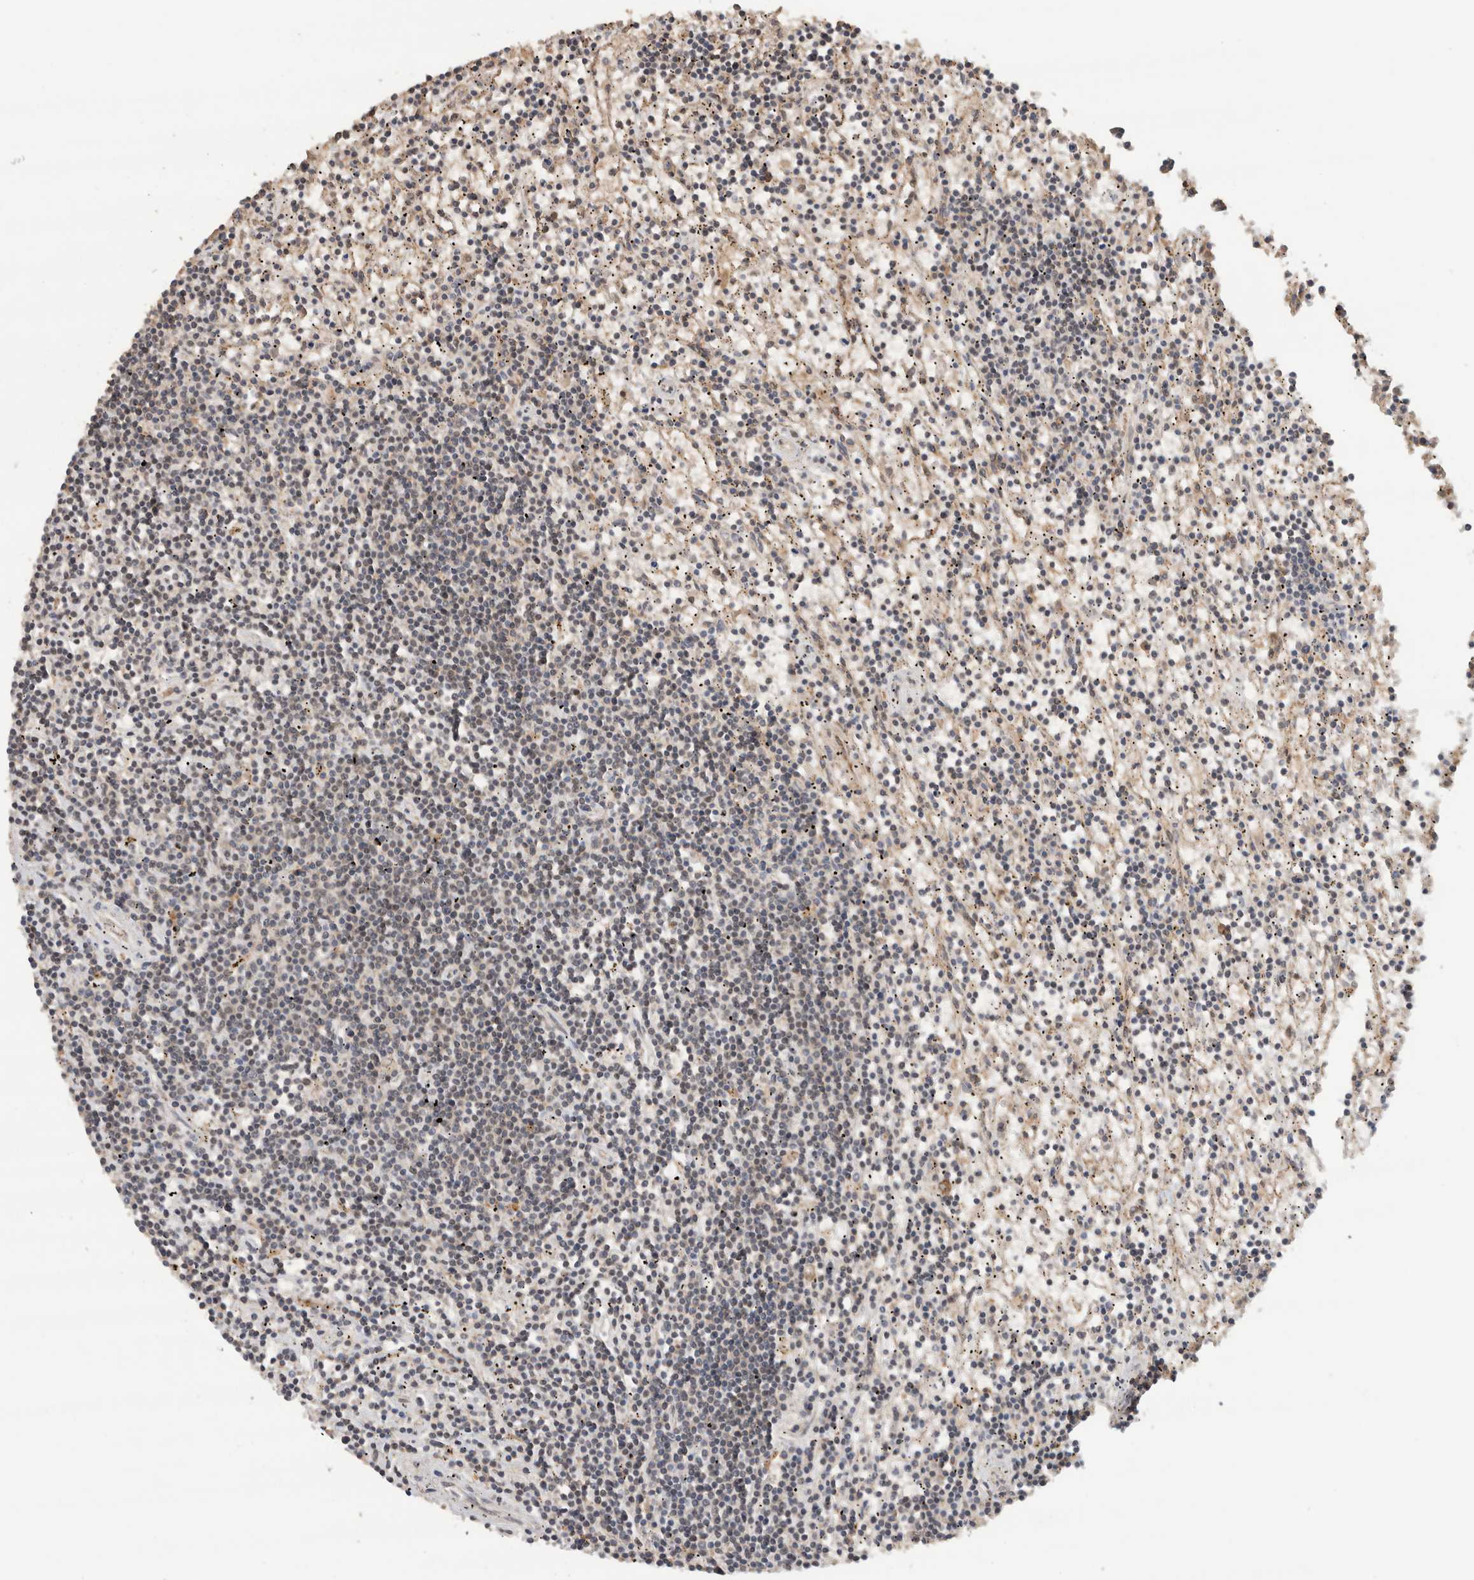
{"staining": {"intensity": "negative", "quantity": "none", "location": "none"}, "tissue": "lymphoma", "cell_type": "Tumor cells", "image_type": "cancer", "snomed": [{"axis": "morphology", "description": "Malignant lymphoma, non-Hodgkin's type, Low grade"}, {"axis": "topography", "description": "Spleen"}], "caption": "Immunohistochemistry histopathology image of lymphoma stained for a protein (brown), which exhibits no positivity in tumor cells.", "gene": "NCAPG2", "patient": {"sex": "male", "age": 76}}